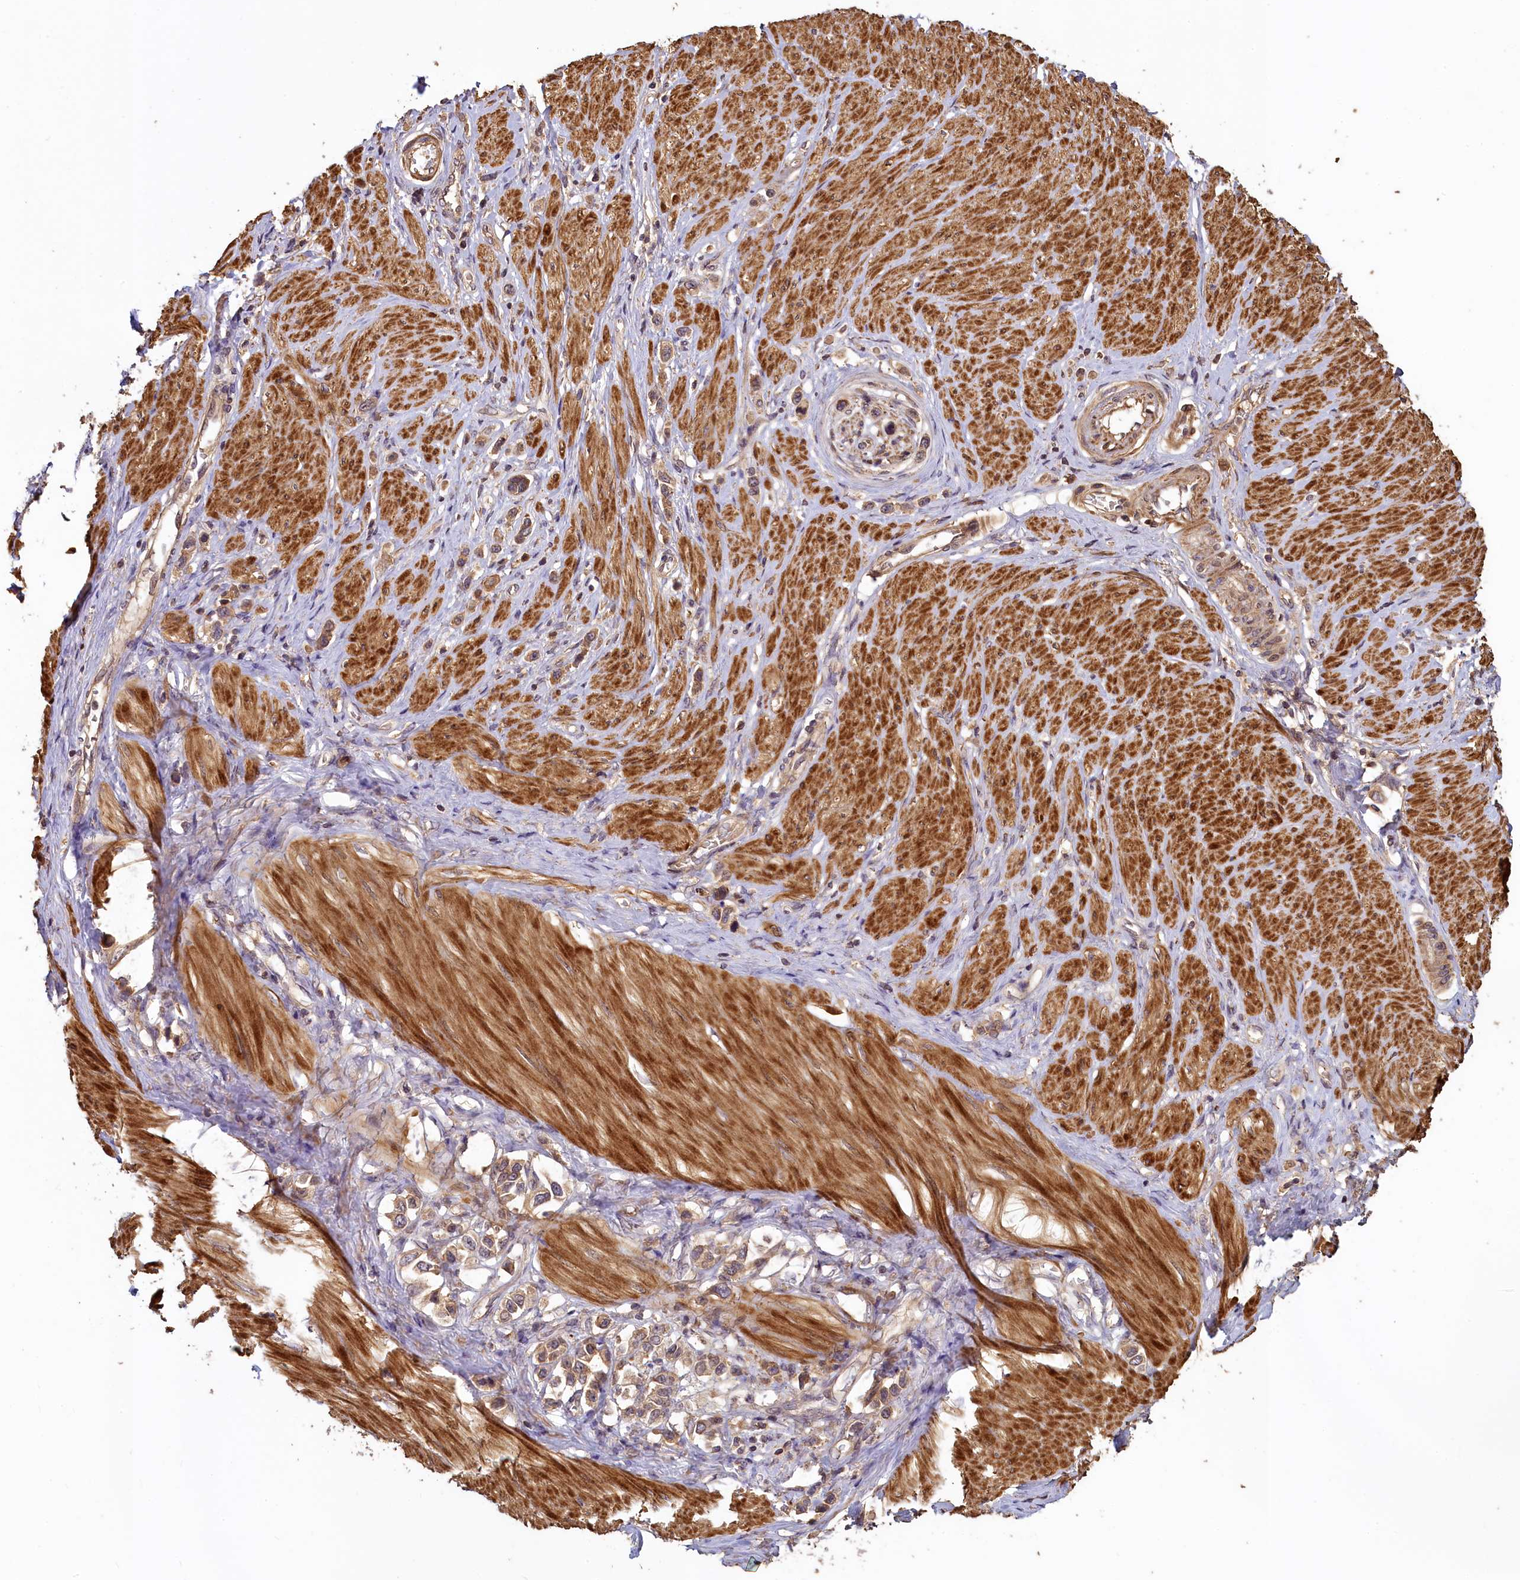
{"staining": {"intensity": "moderate", "quantity": ">75%", "location": "cytoplasmic/membranous"}, "tissue": "stomach cancer", "cell_type": "Tumor cells", "image_type": "cancer", "snomed": [{"axis": "morphology", "description": "Adenocarcinoma, NOS"}, {"axis": "topography", "description": "Stomach"}], "caption": "A micrograph showing moderate cytoplasmic/membranous expression in about >75% of tumor cells in stomach cancer (adenocarcinoma), as visualized by brown immunohistochemical staining.", "gene": "NUDT6", "patient": {"sex": "female", "age": 65}}